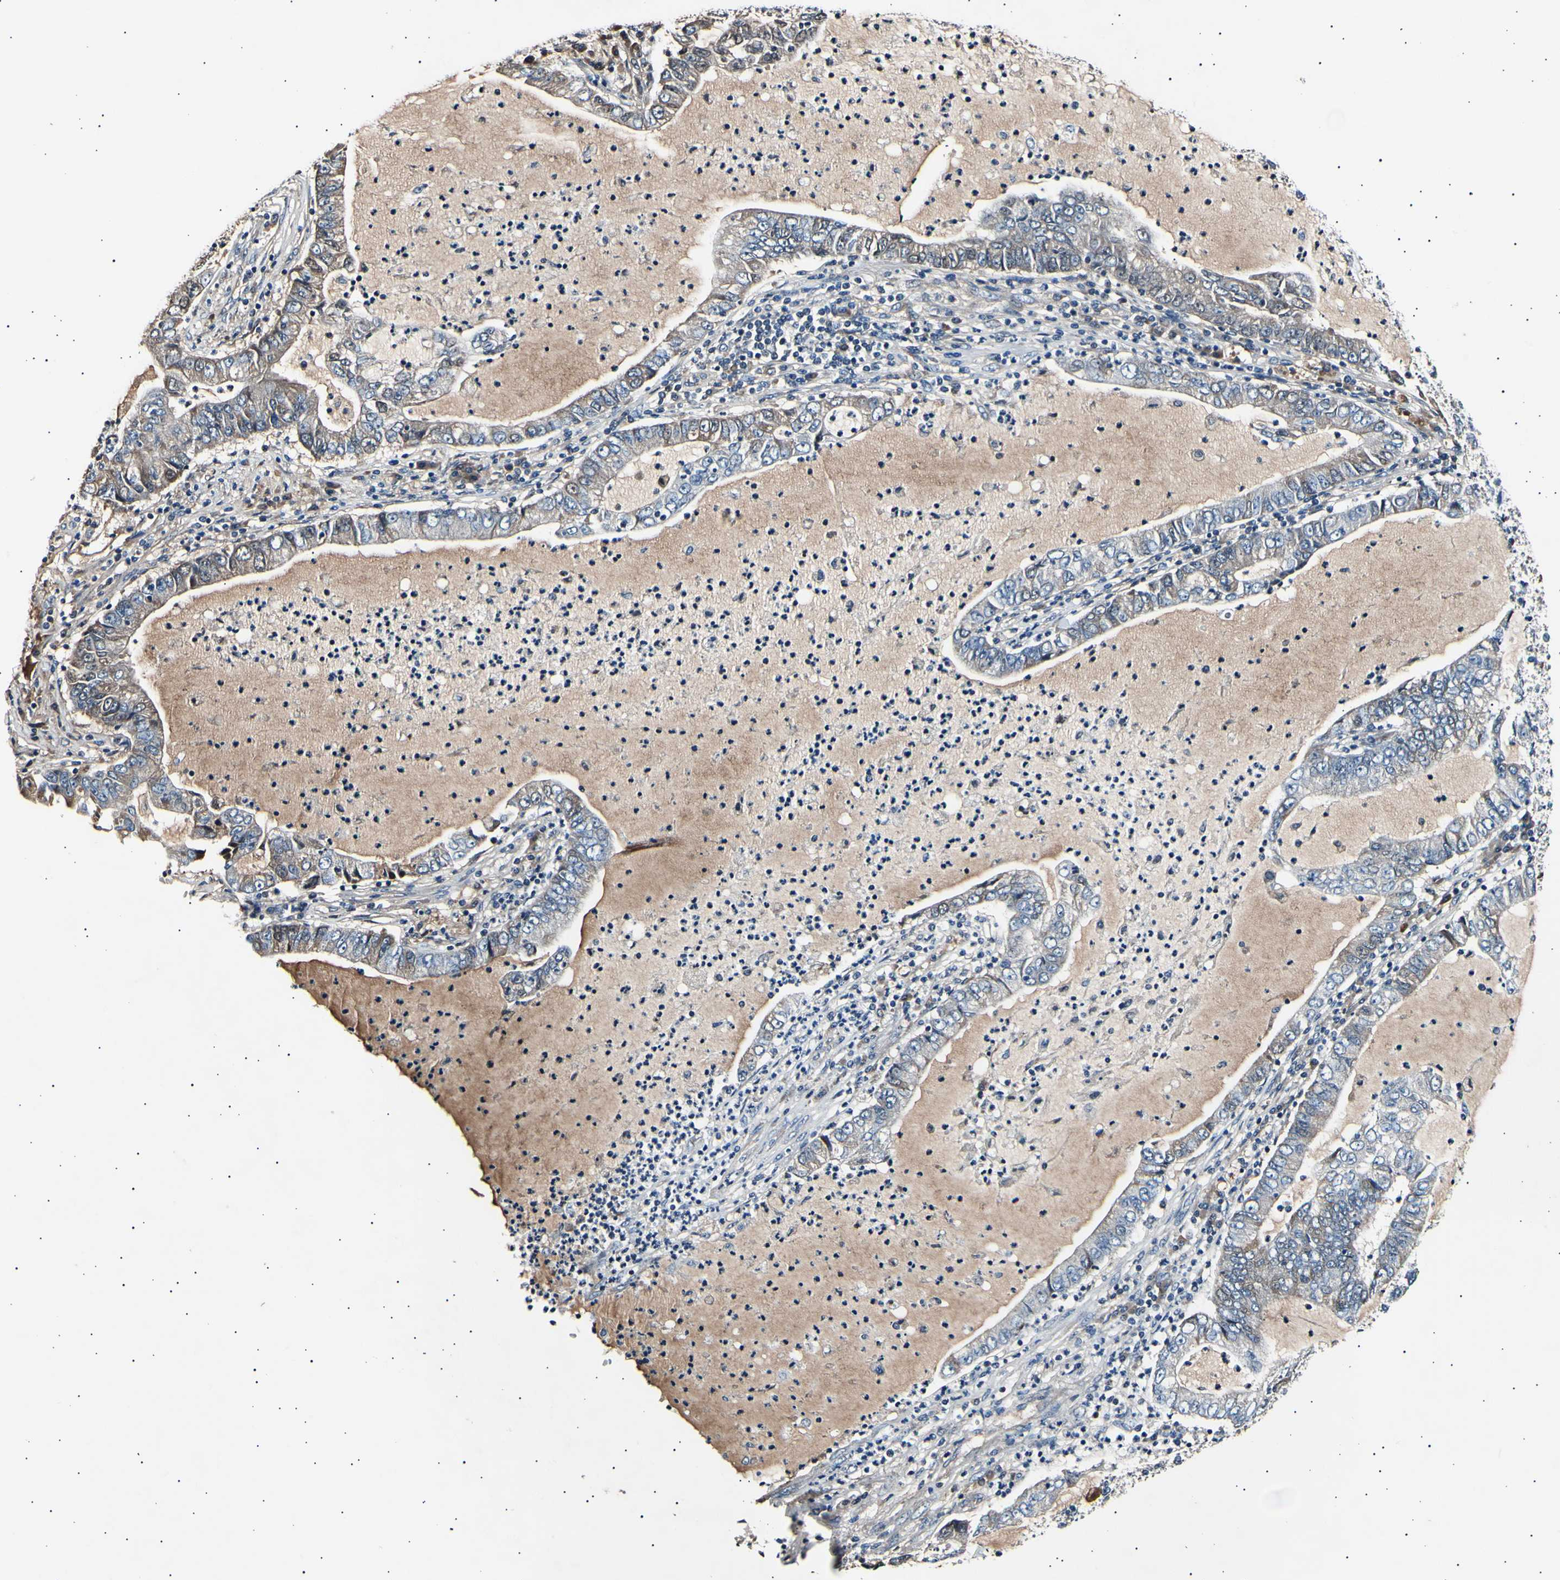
{"staining": {"intensity": "weak", "quantity": ">75%", "location": "cytoplasmic/membranous"}, "tissue": "lung cancer", "cell_type": "Tumor cells", "image_type": "cancer", "snomed": [{"axis": "morphology", "description": "Adenocarcinoma, NOS"}, {"axis": "topography", "description": "Lung"}], "caption": "Human adenocarcinoma (lung) stained for a protein (brown) exhibits weak cytoplasmic/membranous positive expression in approximately >75% of tumor cells.", "gene": "ITGA6", "patient": {"sex": "female", "age": 51}}